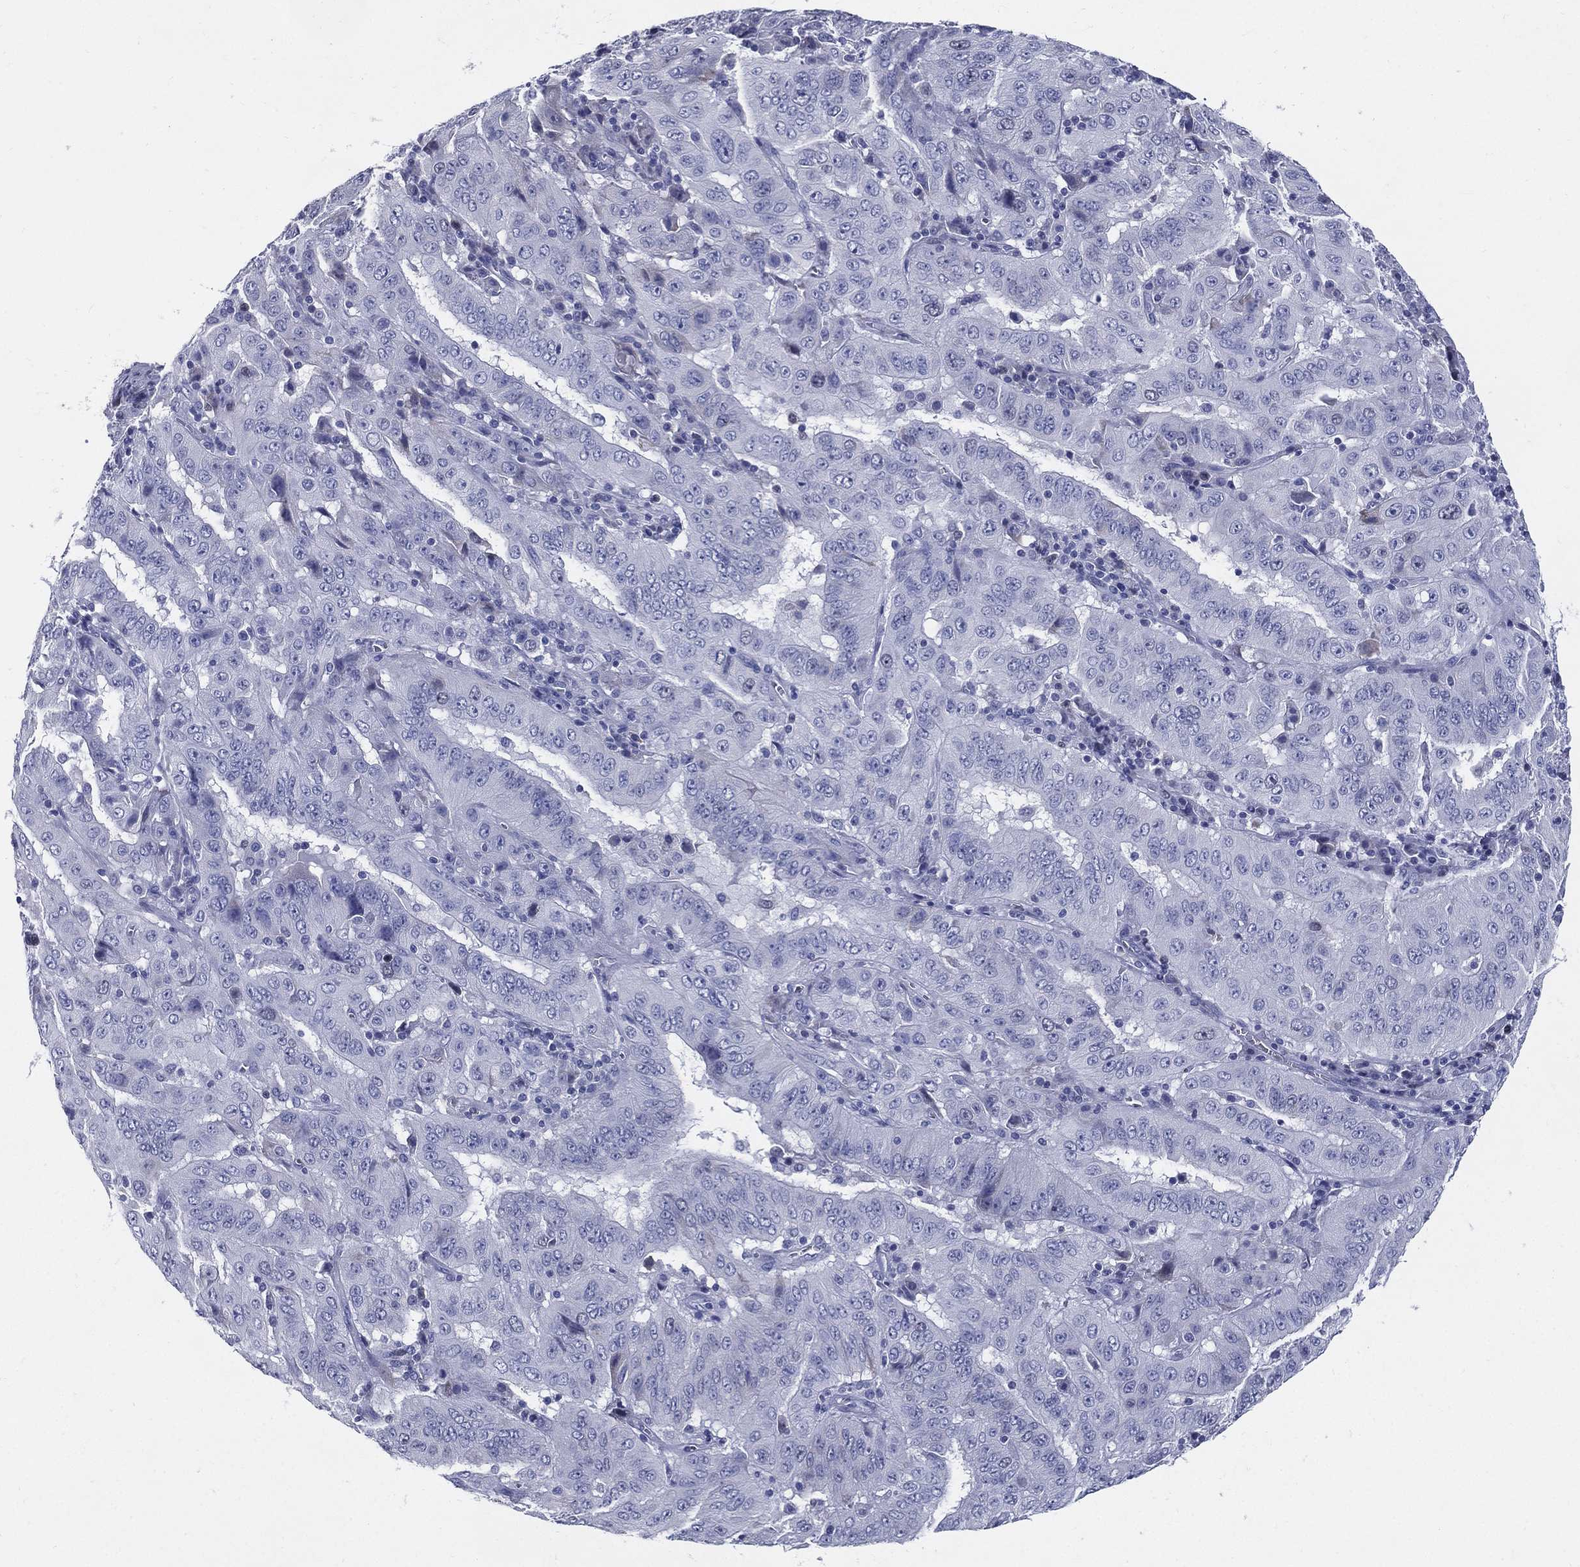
{"staining": {"intensity": "negative", "quantity": "none", "location": "none"}, "tissue": "pancreatic cancer", "cell_type": "Tumor cells", "image_type": "cancer", "snomed": [{"axis": "morphology", "description": "Adenocarcinoma, NOS"}, {"axis": "topography", "description": "Pancreas"}], "caption": "DAB immunohistochemical staining of human pancreatic cancer (adenocarcinoma) exhibits no significant expression in tumor cells. Nuclei are stained in blue.", "gene": "KIF2C", "patient": {"sex": "male", "age": 63}}